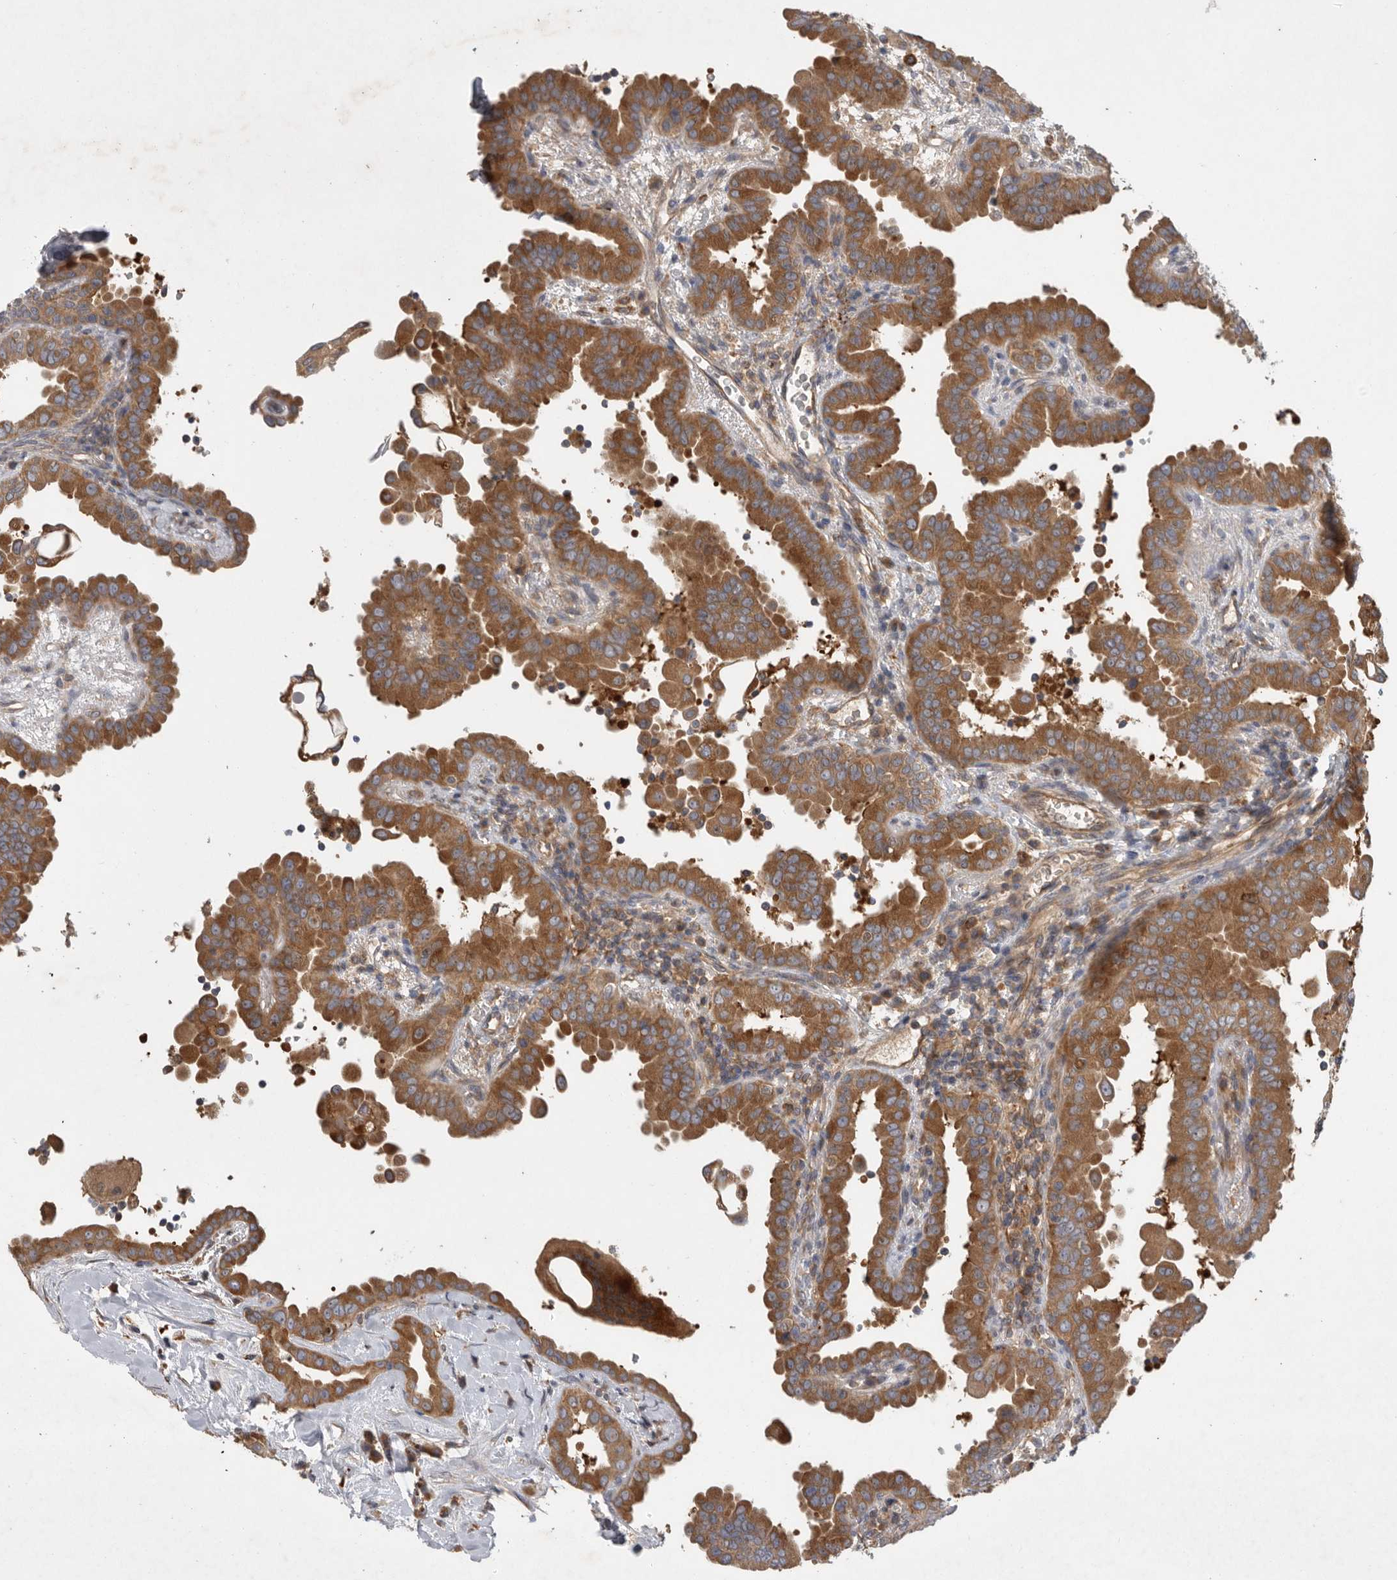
{"staining": {"intensity": "moderate", "quantity": ">75%", "location": "cytoplasmic/membranous"}, "tissue": "thyroid cancer", "cell_type": "Tumor cells", "image_type": "cancer", "snomed": [{"axis": "morphology", "description": "Papillary adenocarcinoma, NOS"}, {"axis": "topography", "description": "Thyroid gland"}], "caption": "Immunohistochemical staining of thyroid cancer shows medium levels of moderate cytoplasmic/membranous protein expression in approximately >75% of tumor cells.", "gene": "C1orf109", "patient": {"sex": "male", "age": 33}}